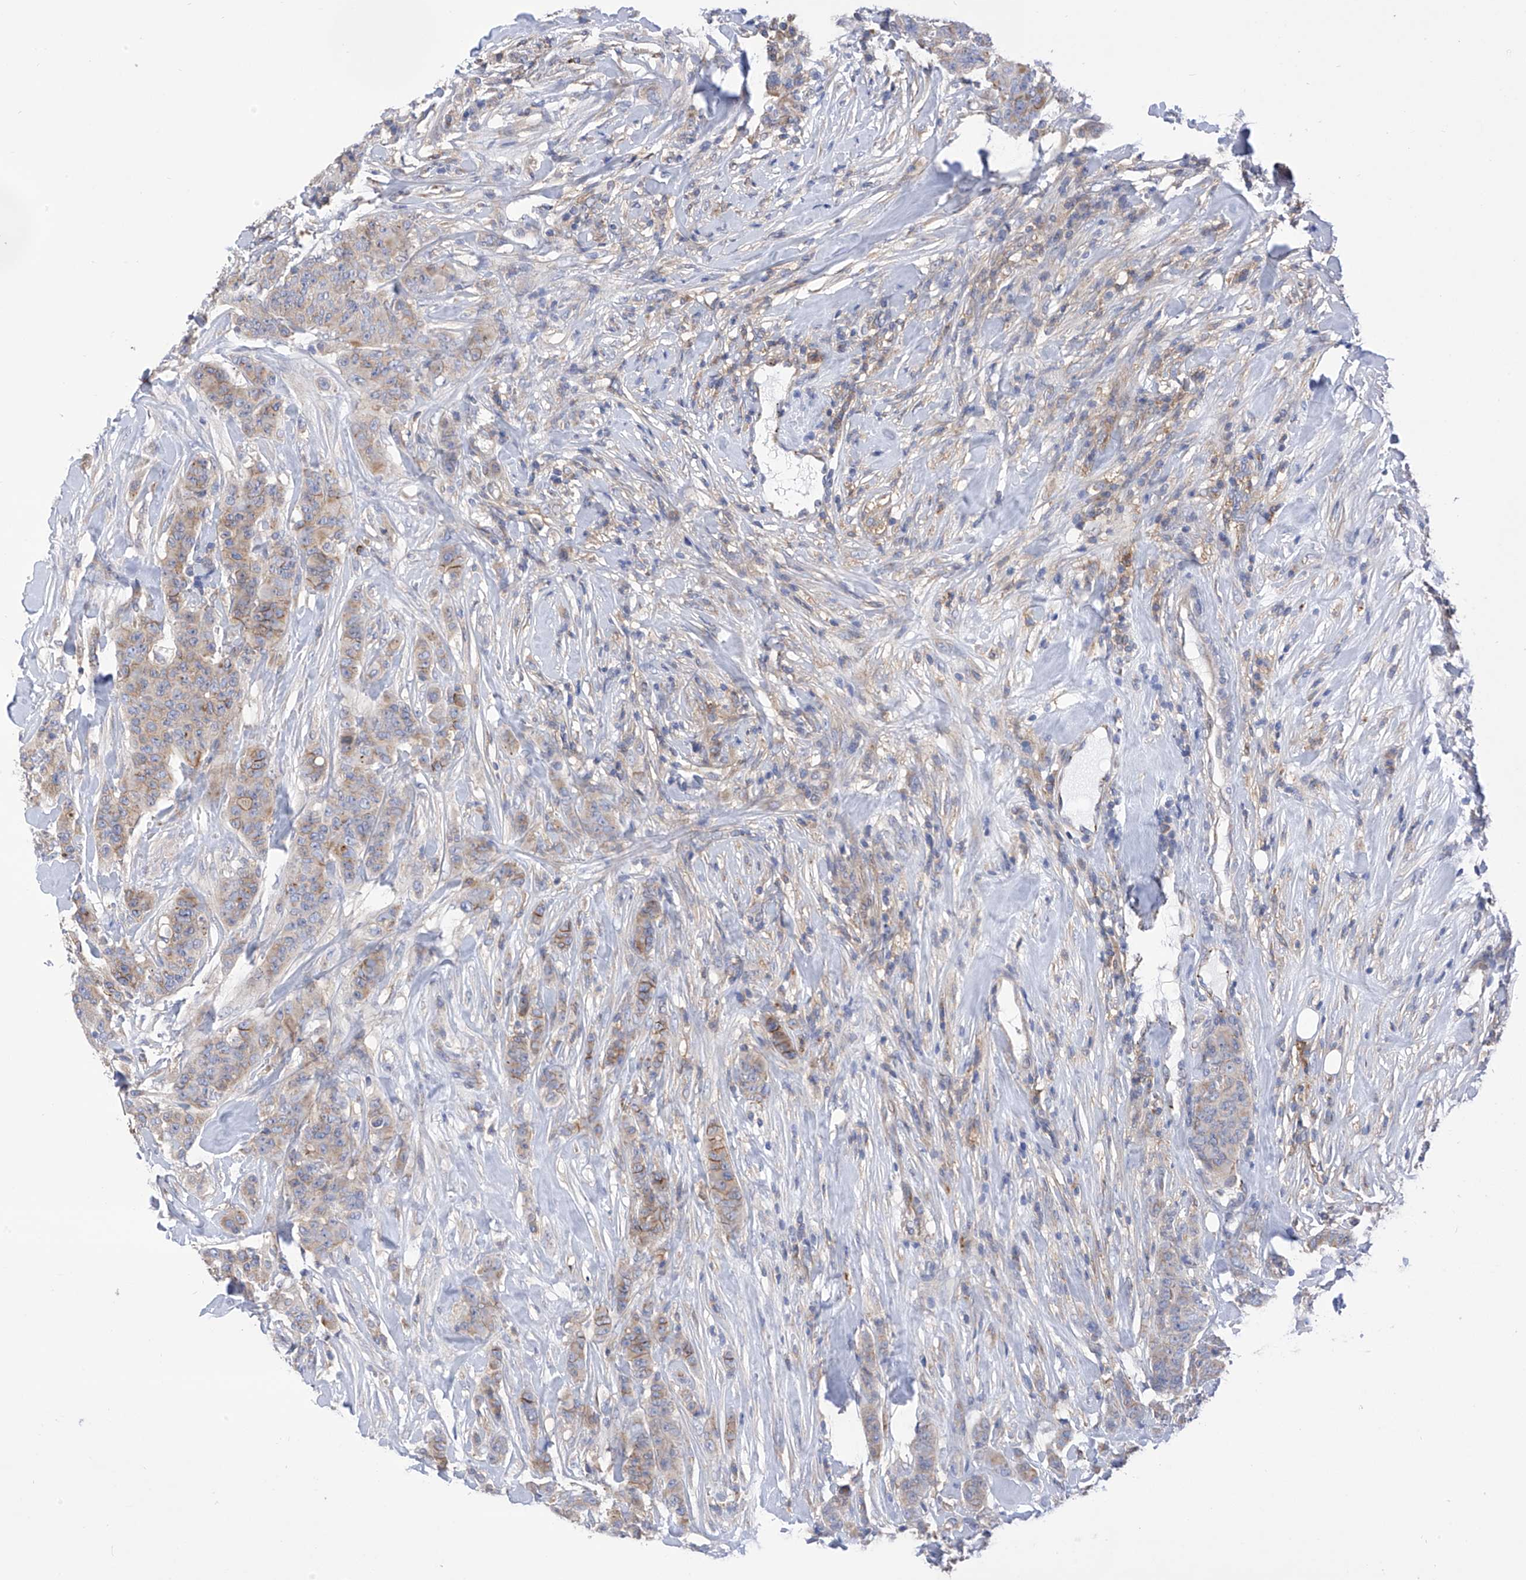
{"staining": {"intensity": "strong", "quantity": "<25%", "location": "cytoplasmic/membranous"}, "tissue": "breast cancer", "cell_type": "Tumor cells", "image_type": "cancer", "snomed": [{"axis": "morphology", "description": "Duct carcinoma"}, {"axis": "topography", "description": "Breast"}], "caption": "Protein expression analysis of human breast cancer (infiltrating ductal carcinoma) reveals strong cytoplasmic/membranous staining in approximately <25% of tumor cells.", "gene": "P2RX7", "patient": {"sex": "female", "age": 40}}